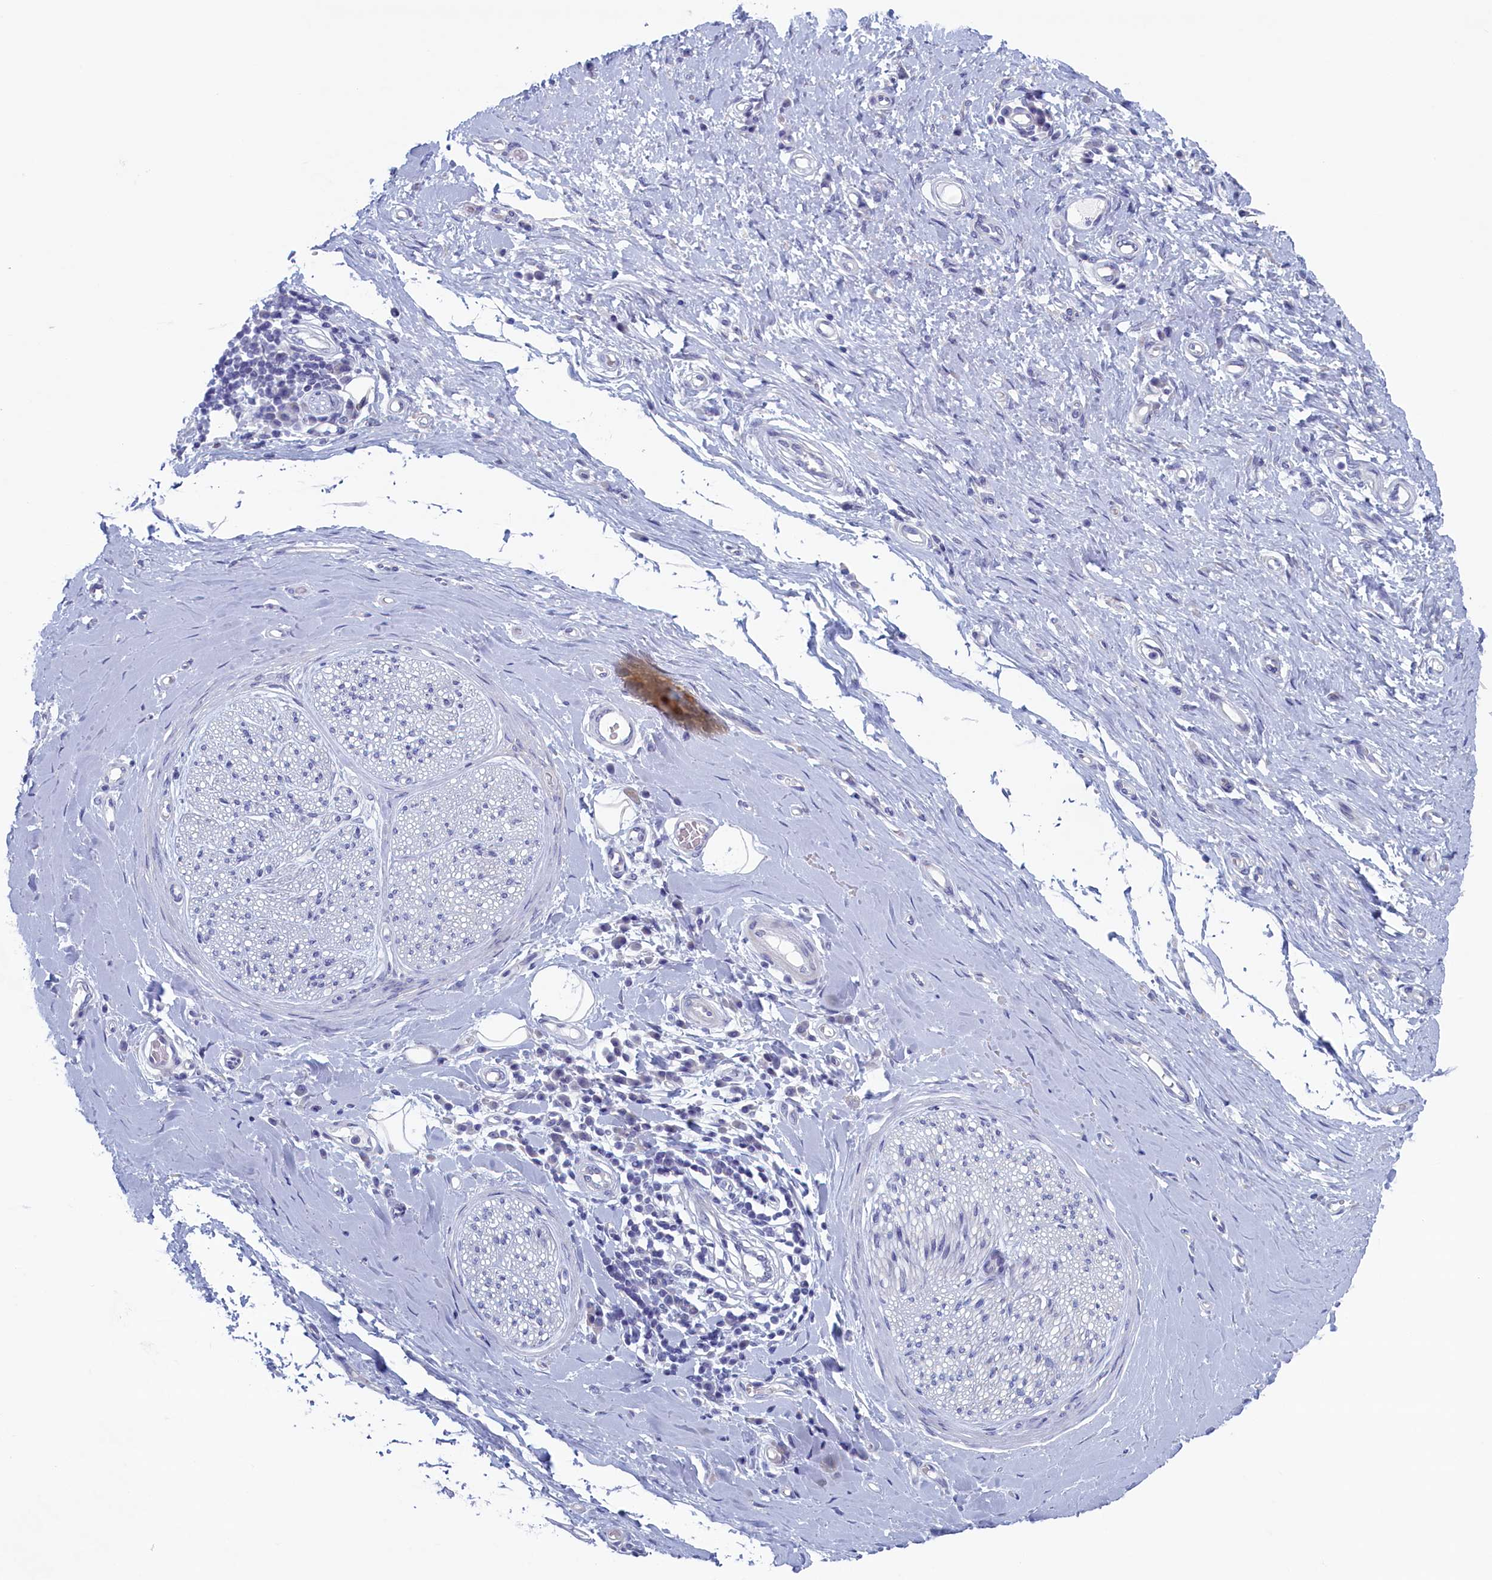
{"staining": {"intensity": "negative", "quantity": "none", "location": "none"}, "tissue": "adipose tissue", "cell_type": "Adipocytes", "image_type": "normal", "snomed": [{"axis": "morphology", "description": "Normal tissue, NOS"}, {"axis": "morphology", "description": "Adenocarcinoma, NOS"}, {"axis": "topography", "description": "Esophagus"}, {"axis": "topography", "description": "Stomach, upper"}, {"axis": "topography", "description": "Peripheral nerve tissue"}], "caption": "An image of adipose tissue stained for a protein displays no brown staining in adipocytes. Brightfield microscopy of IHC stained with DAB (brown) and hematoxylin (blue), captured at high magnification.", "gene": "WDR76", "patient": {"sex": "male", "age": 62}}